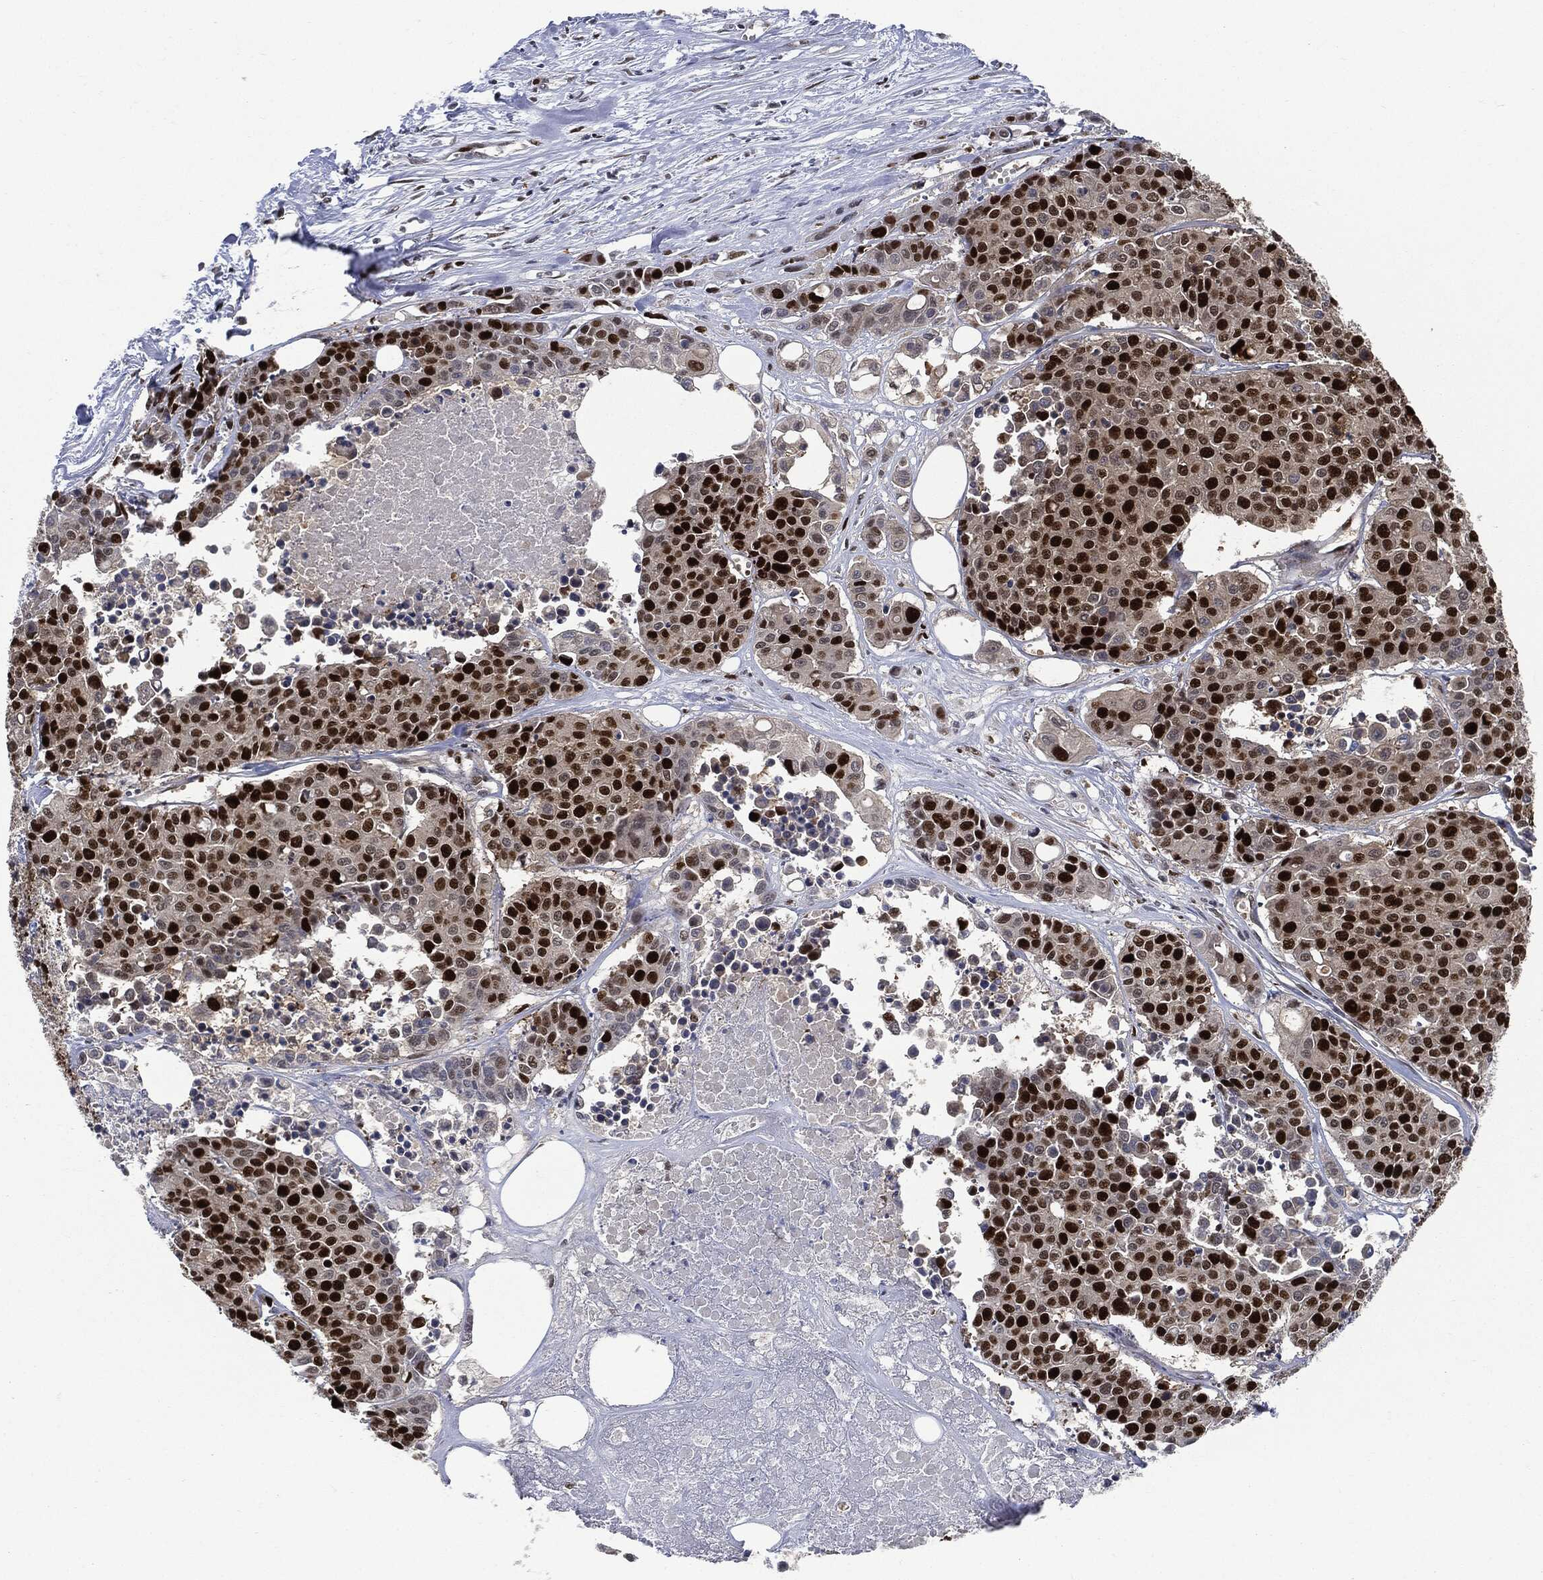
{"staining": {"intensity": "strong", "quantity": ">75%", "location": "nuclear"}, "tissue": "carcinoid", "cell_type": "Tumor cells", "image_type": "cancer", "snomed": [{"axis": "morphology", "description": "Carcinoid, malignant, NOS"}, {"axis": "topography", "description": "Colon"}], "caption": "This image displays immunohistochemistry staining of carcinoid, with high strong nuclear positivity in approximately >75% of tumor cells.", "gene": "PCNA", "patient": {"sex": "male", "age": 81}}